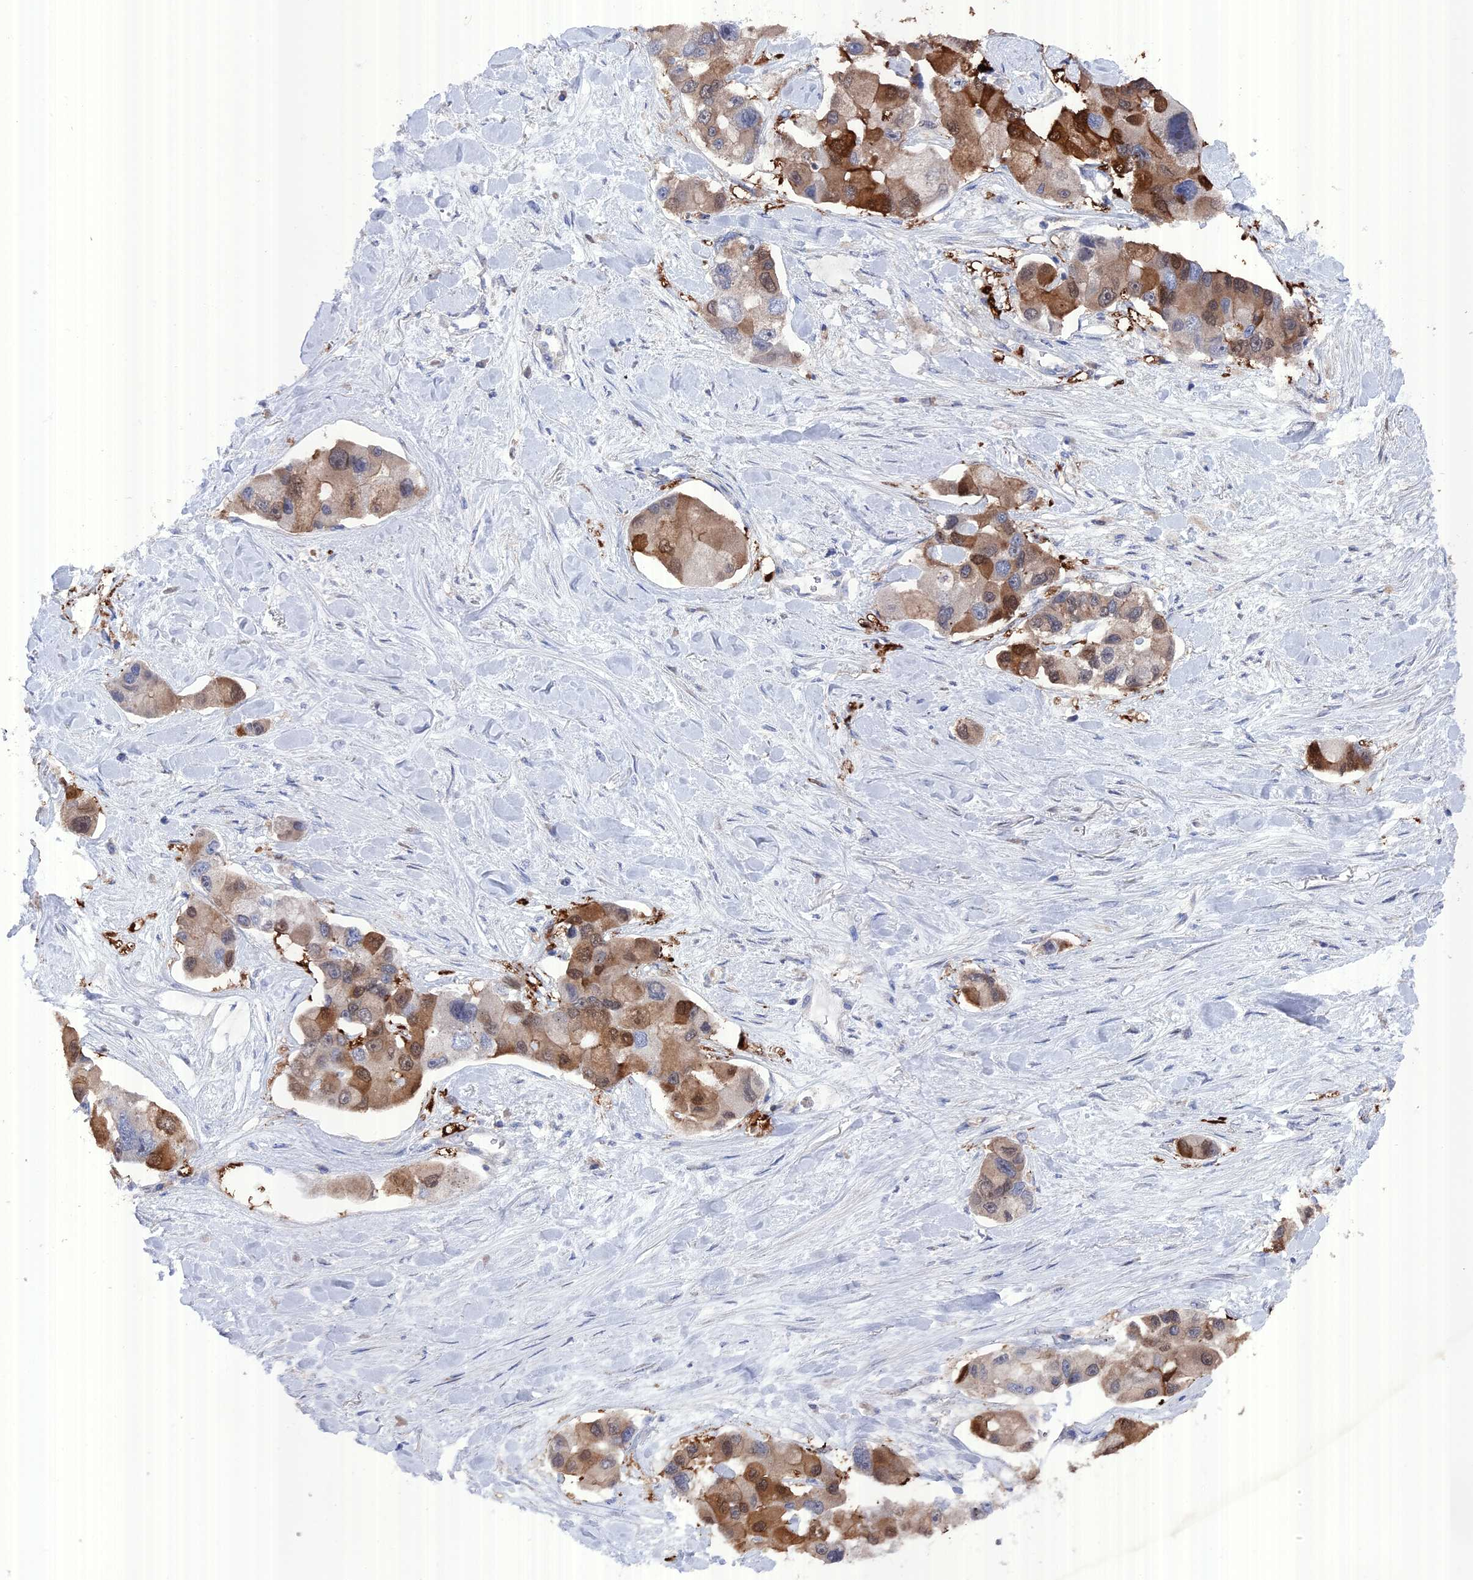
{"staining": {"intensity": "strong", "quantity": "<25%", "location": "cytoplasmic/membranous,nuclear"}, "tissue": "lung cancer", "cell_type": "Tumor cells", "image_type": "cancer", "snomed": [{"axis": "morphology", "description": "Adenocarcinoma, NOS"}, {"axis": "topography", "description": "Lung"}], "caption": "A micrograph showing strong cytoplasmic/membranous and nuclear expression in approximately <25% of tumor cells in lung adenocarcinoma, as visualized by brown immunohistochemical staining.", "gene": "TMEM161A", "patient": {"sex": "female", "age": 54}}